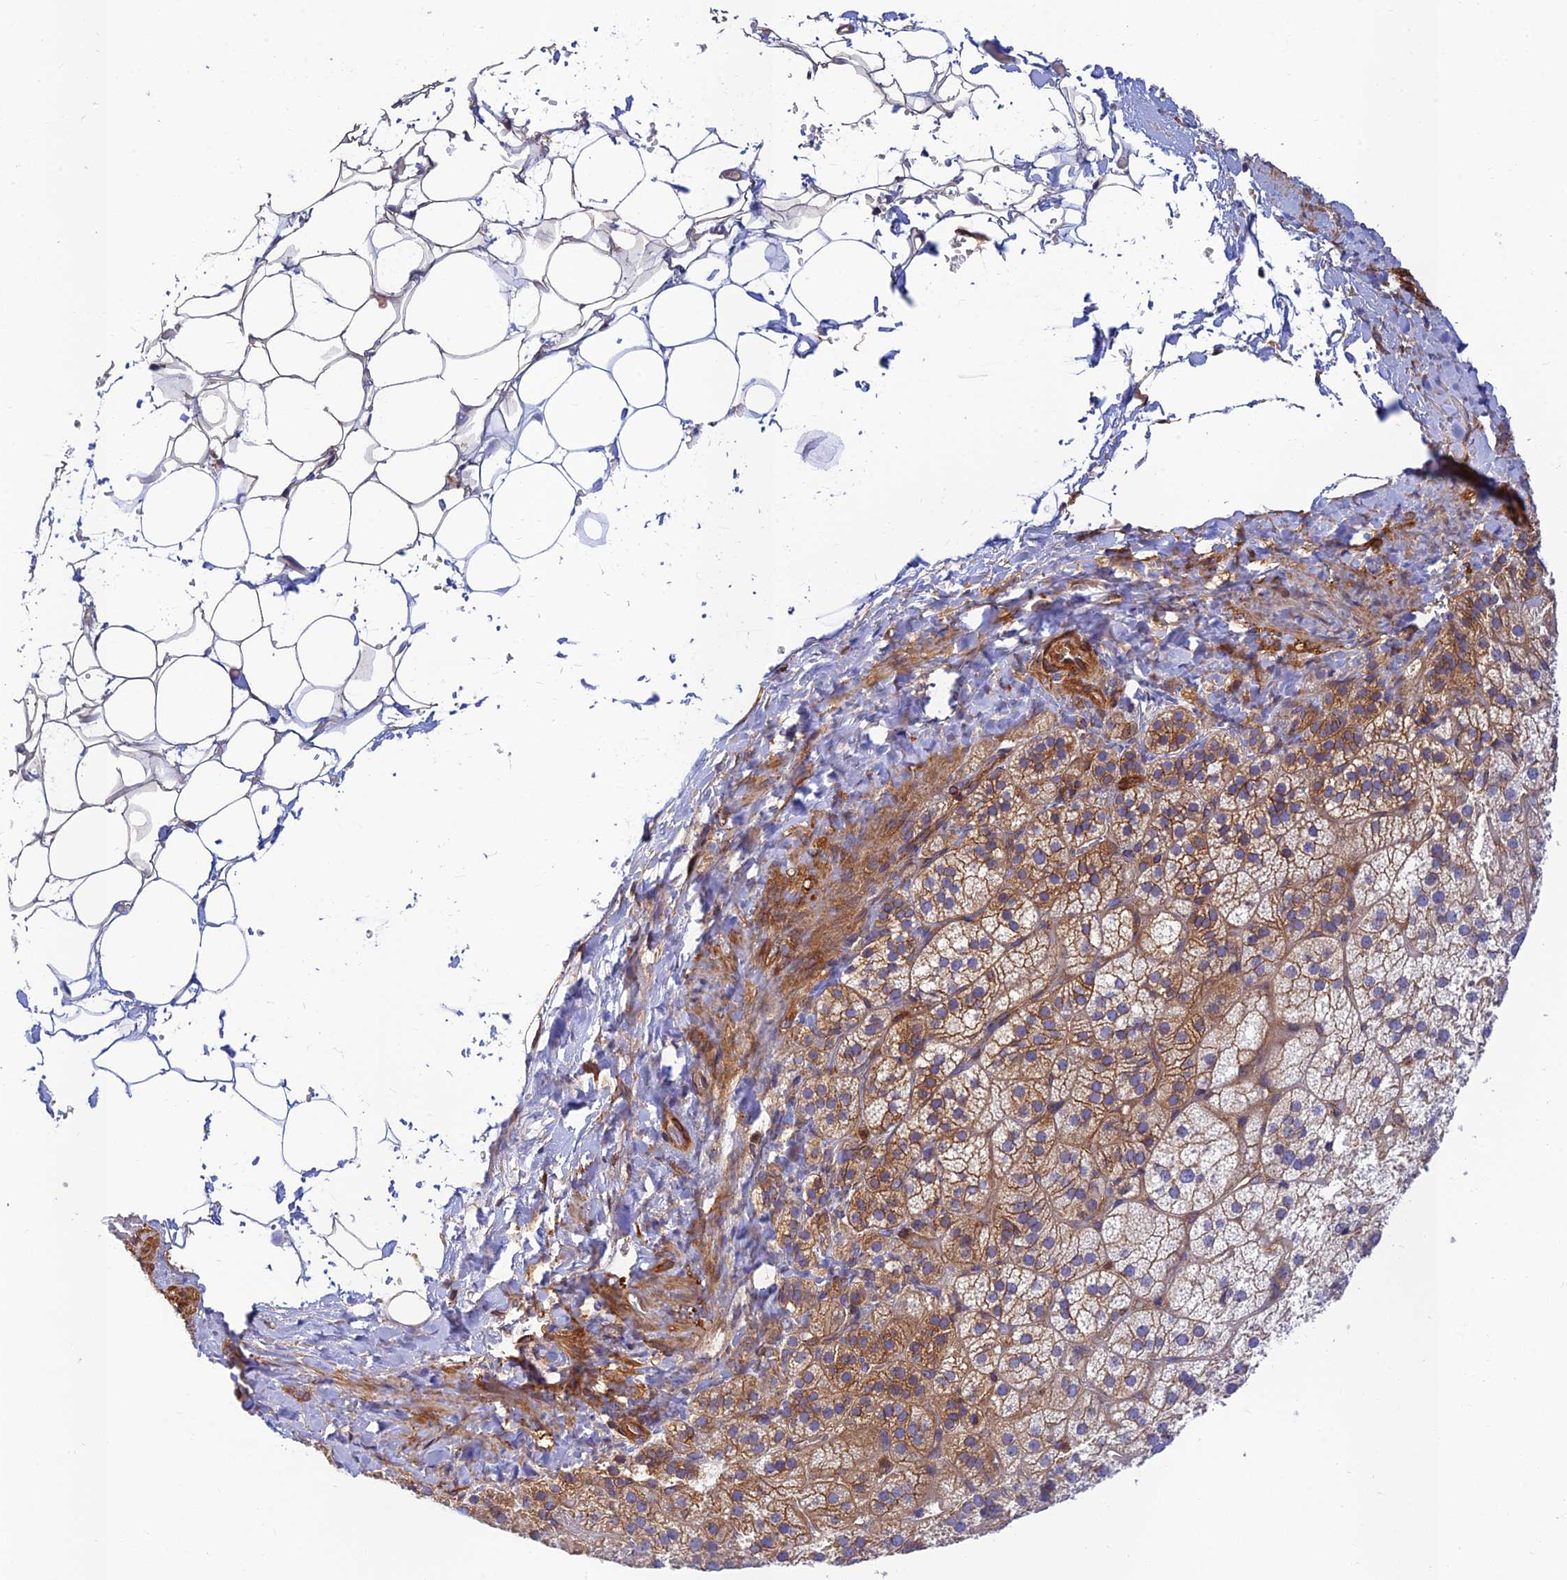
{"staining": {"intensity": "moderate", "quantity": "25%-75%", "location": "cytoplasmic/membranous"}, "tissue": "adrenal gland", "cell_type": "Glandular cells", "image_type": "normal", "snomed": [{"axis": "morphology", "description": "Normal tissue, NOS"}, {"axis": "topography", "description": "Adrenal gland"}], "caption": "Human adrenal gland stained with a brown dye demonstrates moderate cytoplasmic/membranous positive positivity in approximately 25%-75% of glandular cells.", "gene": "PPP1R12C", "patient": {"sex": "female", "age": 44}}